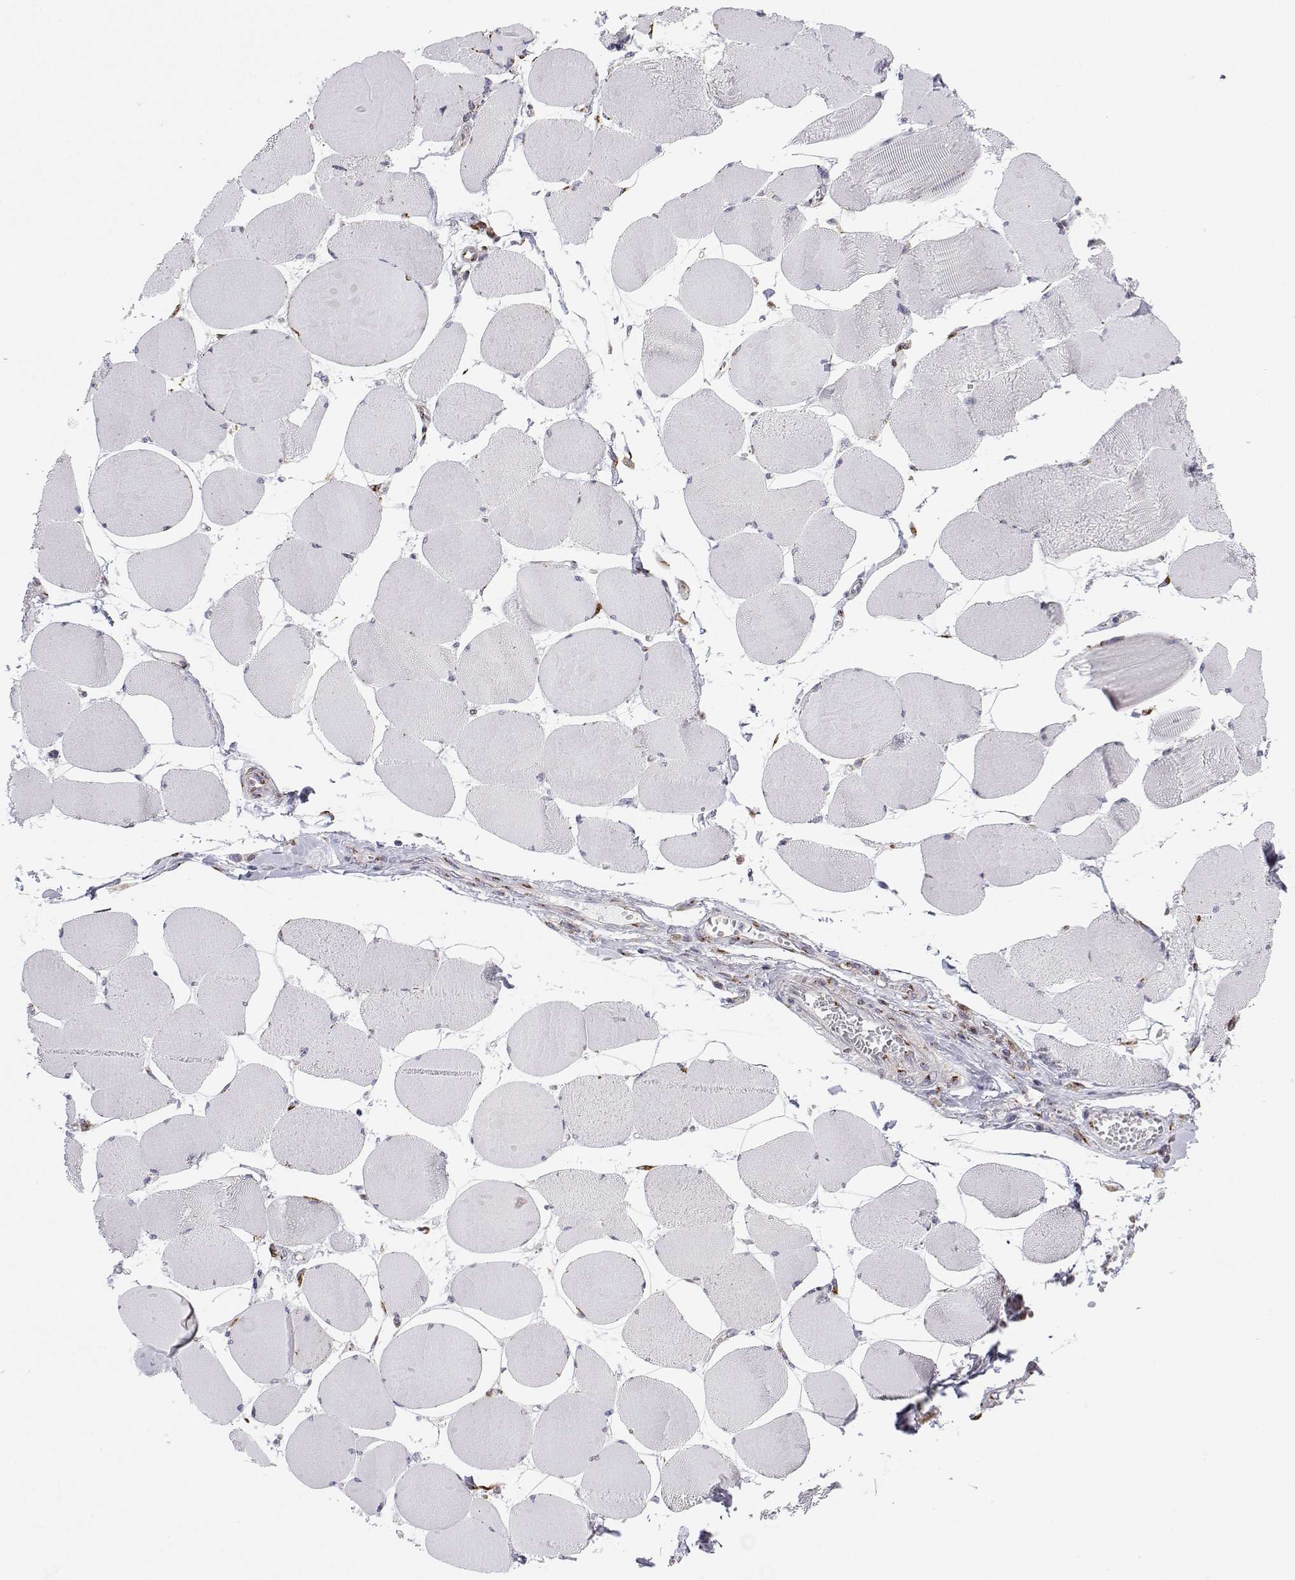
{"staining": {"intensity": "negative", "quantity": "none", "location": "none"}, "tissue": "skeletal muscle", "cell_type": "Myocytes", "image_type": "normal", "snomed": [{"axis": "morphology", "description": "Normal tissue, NOS"}, {"axis": "topography", "description": "Skeletal muscle"}], "caption": "DAB immunohistochemical staining of normal skeletal muscle demonstrates no significant positivity in myocytes.", "gene": "STARD13", "patient": {"sex": "female", "age": 75}}